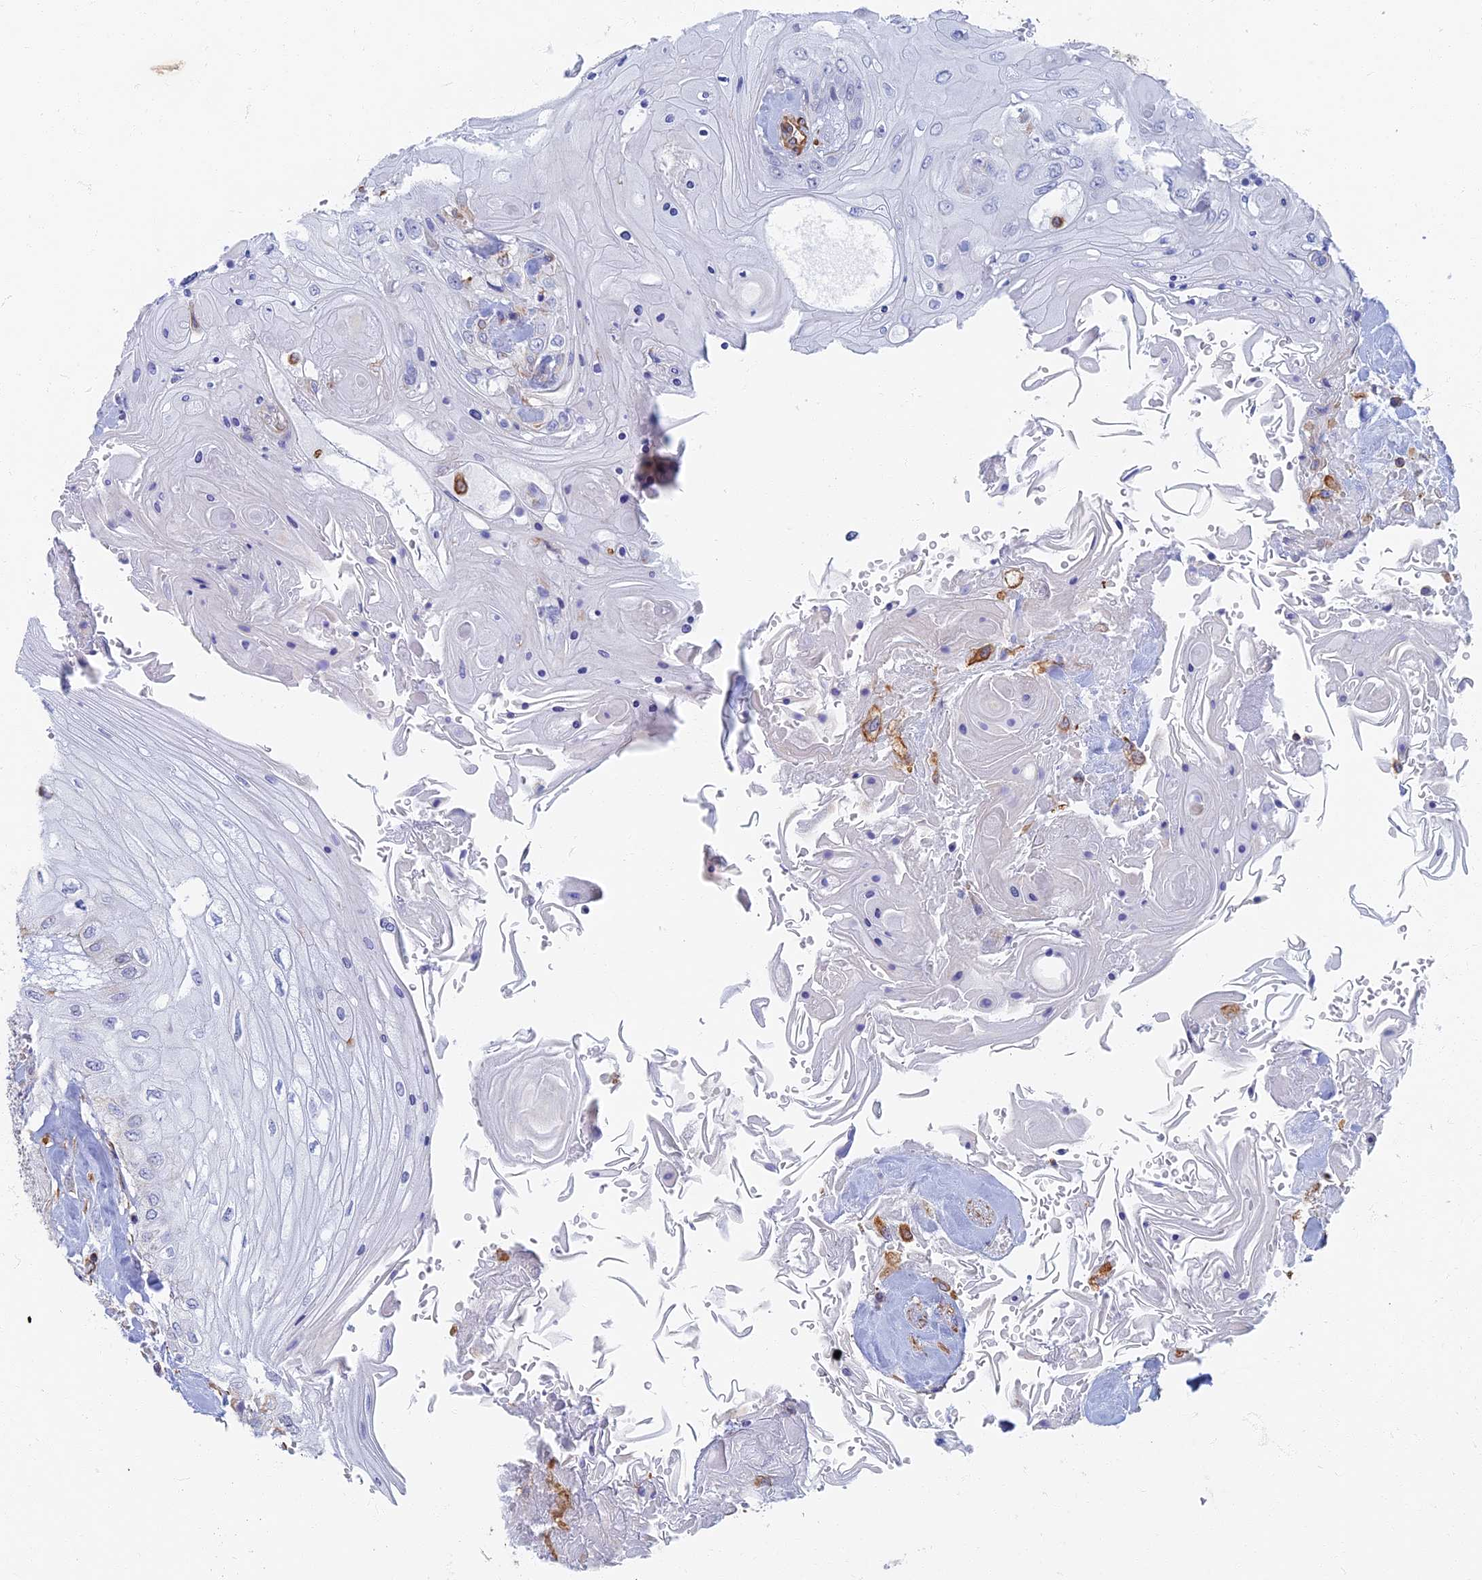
{"staining": {"intensity": "negative", "quantity": "none", "location": "none"}, "tissue": "head and neck cancer", "cell_type": "Tumor cells", "image_type": "cancer", "snomed": [{"axis": "morphology", "description": "Squamous cell carcinoma, NOS"}, {"axis": "topography", "description": "Head-Neck"}], "caption": "A micrograph of human head and neck cancer is negative for staining in tumor cells. Nuclei are stained in blue.", "gene": "RMC1", "patient": {"sex": "female", "age": 43}}